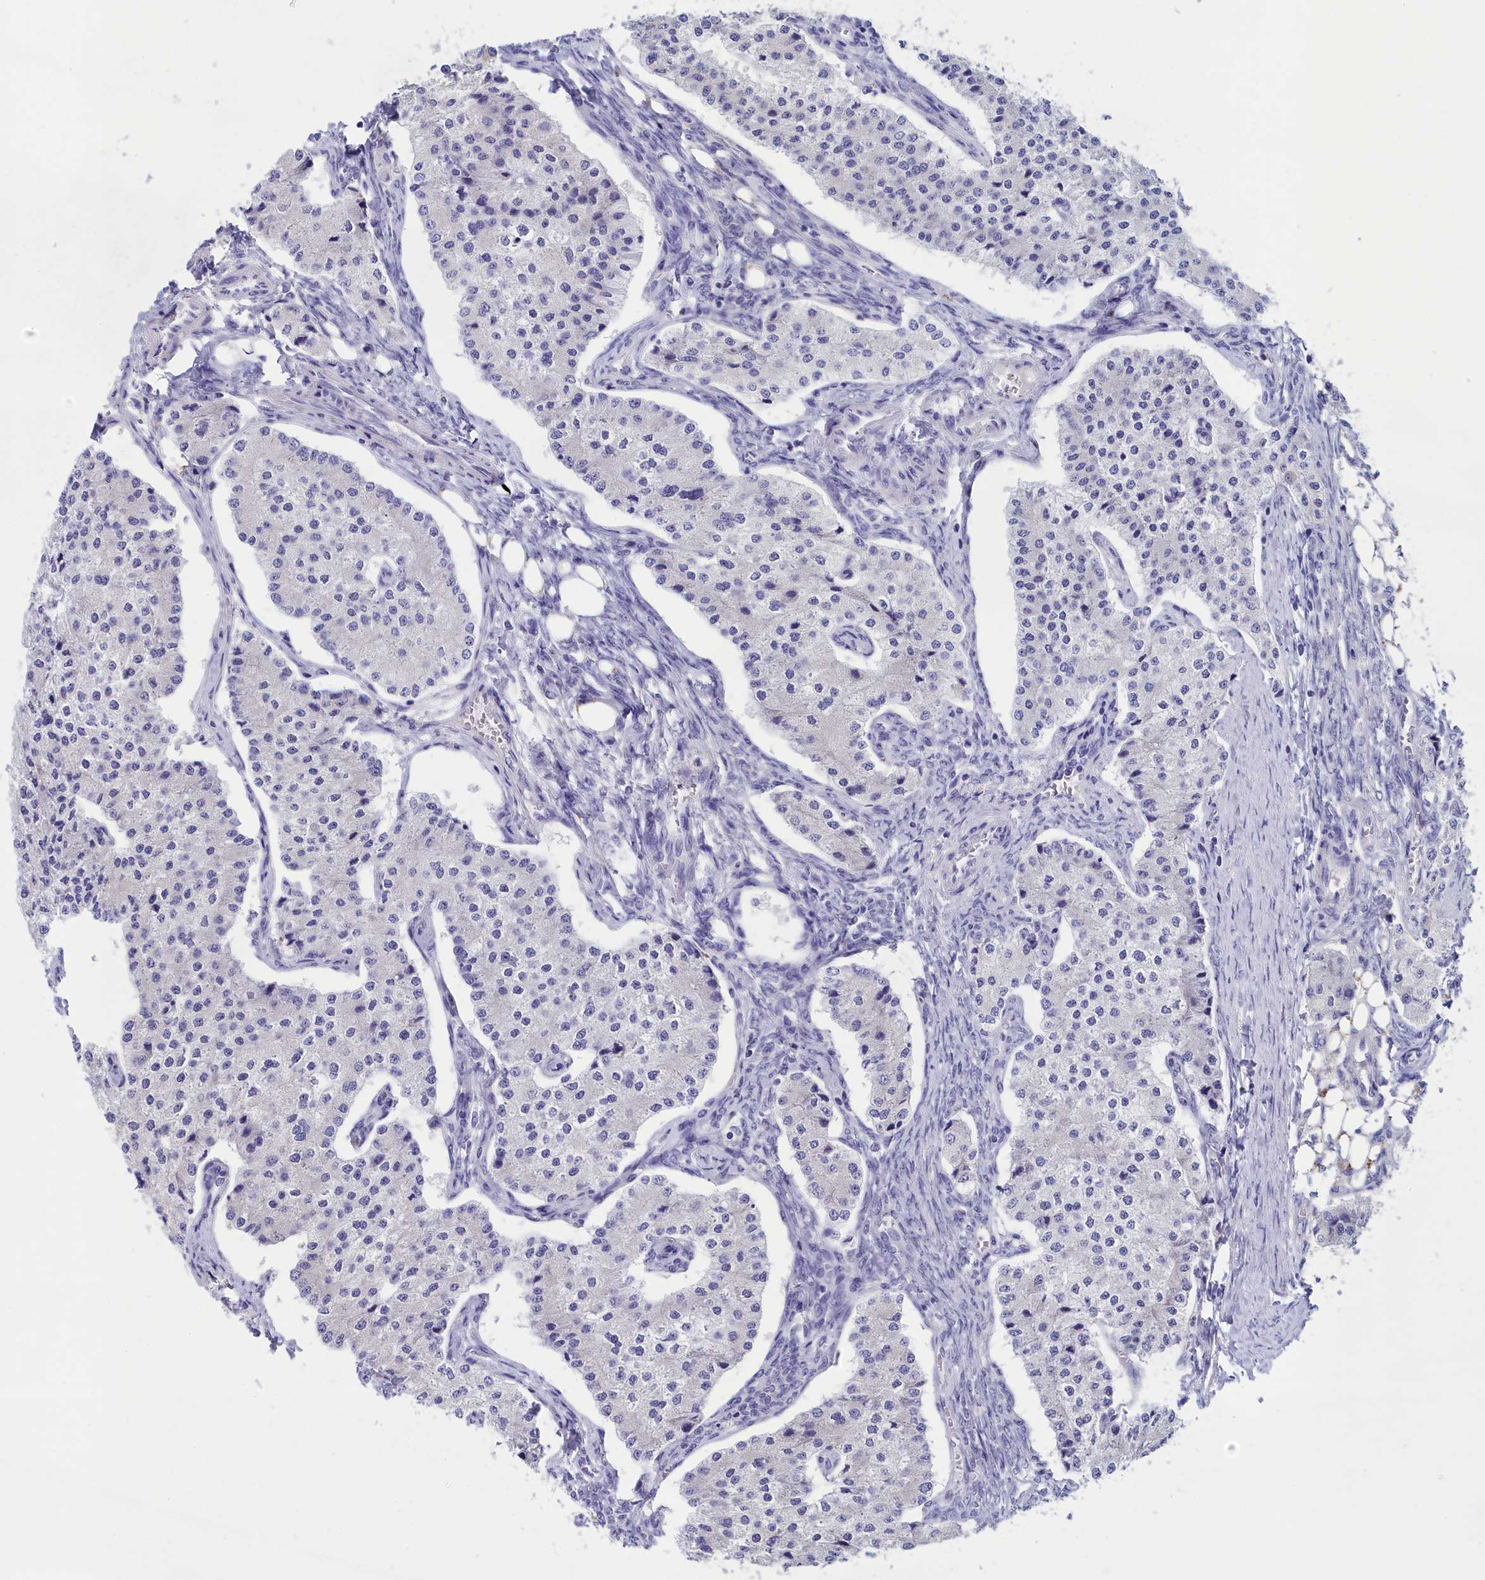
{"staining": {"intensity": "negative", "quantity": "none", "location": "none"}, "tissue": "carcinoid", "cell_type": "Tumor cells", "image_type": "cancer", "snomed": [{"axis": "morphology", "description": "Carcinoid, malignant, NOS"}, {"axis": "topography", "description": "Colon"}], "caption": "IHC micrograph of neoplastic tissue: human carcinoid stained with DAB (3,3'-diaminobenzidine) reveals no significant protein positivity in tumor cells.", "gene": "PRDM12", "patient": {"sex": "female", "age": 52}}